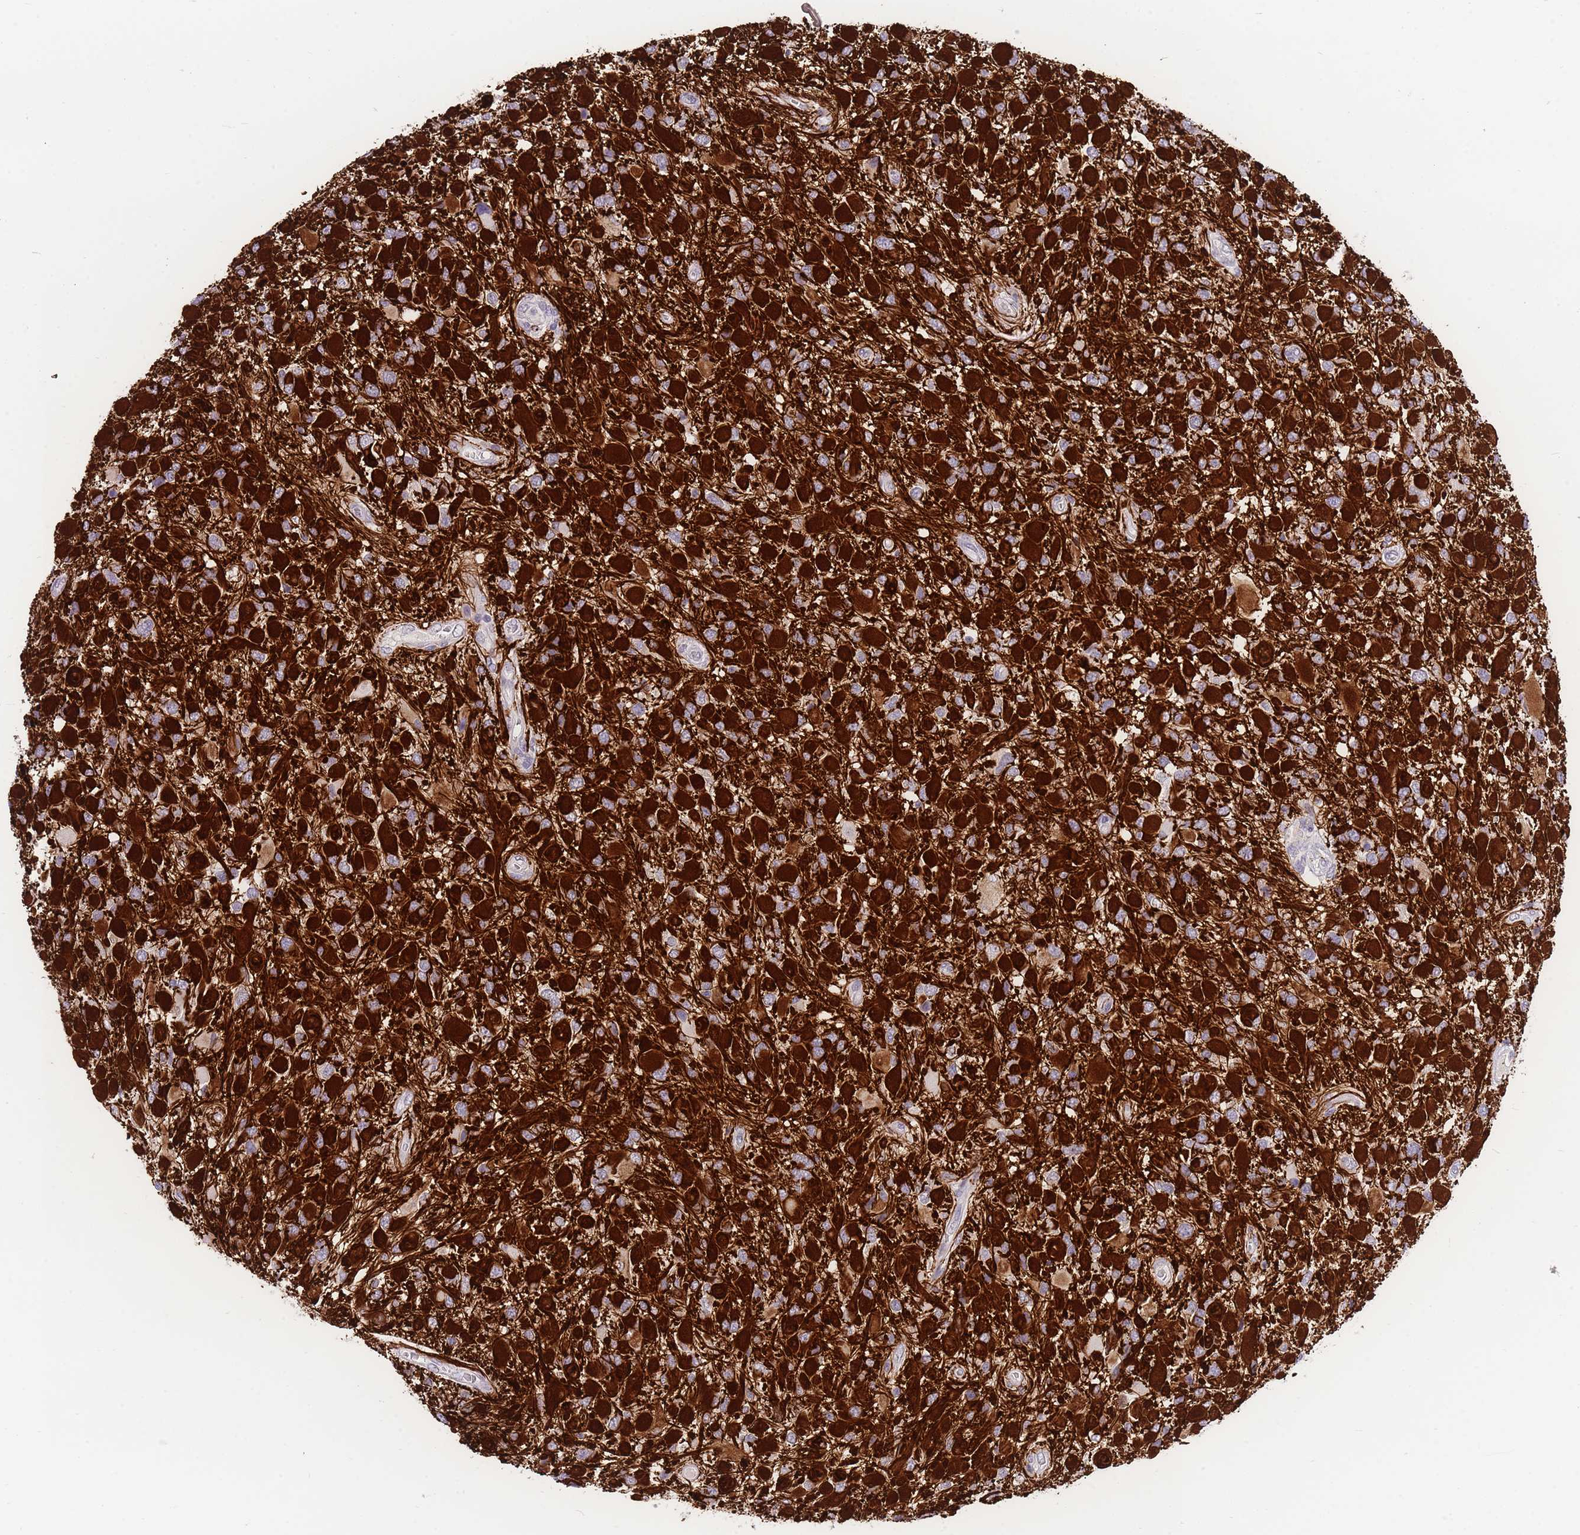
{"staining": {"intensity": "strong", "quantity": ">75%", "location": "cytoplasmic/membranous"}, "tissue": "glioma", "cell_type": "Tumor cells", "image_type": "cancer", "snomed": [{"axis": "morphology", "description": "Glioma, malignant, High grade"}, {"axis": "topography", "description": "Brain"}], "caption": "Immunohistochemical staining of malignant high-grade glioma reveals high levels of strong cytoplasmic/membranous positivity in about >75% of tumor cells.", "gene": "SHCBP1", "patient": {"sex": "male", "age": 53}}